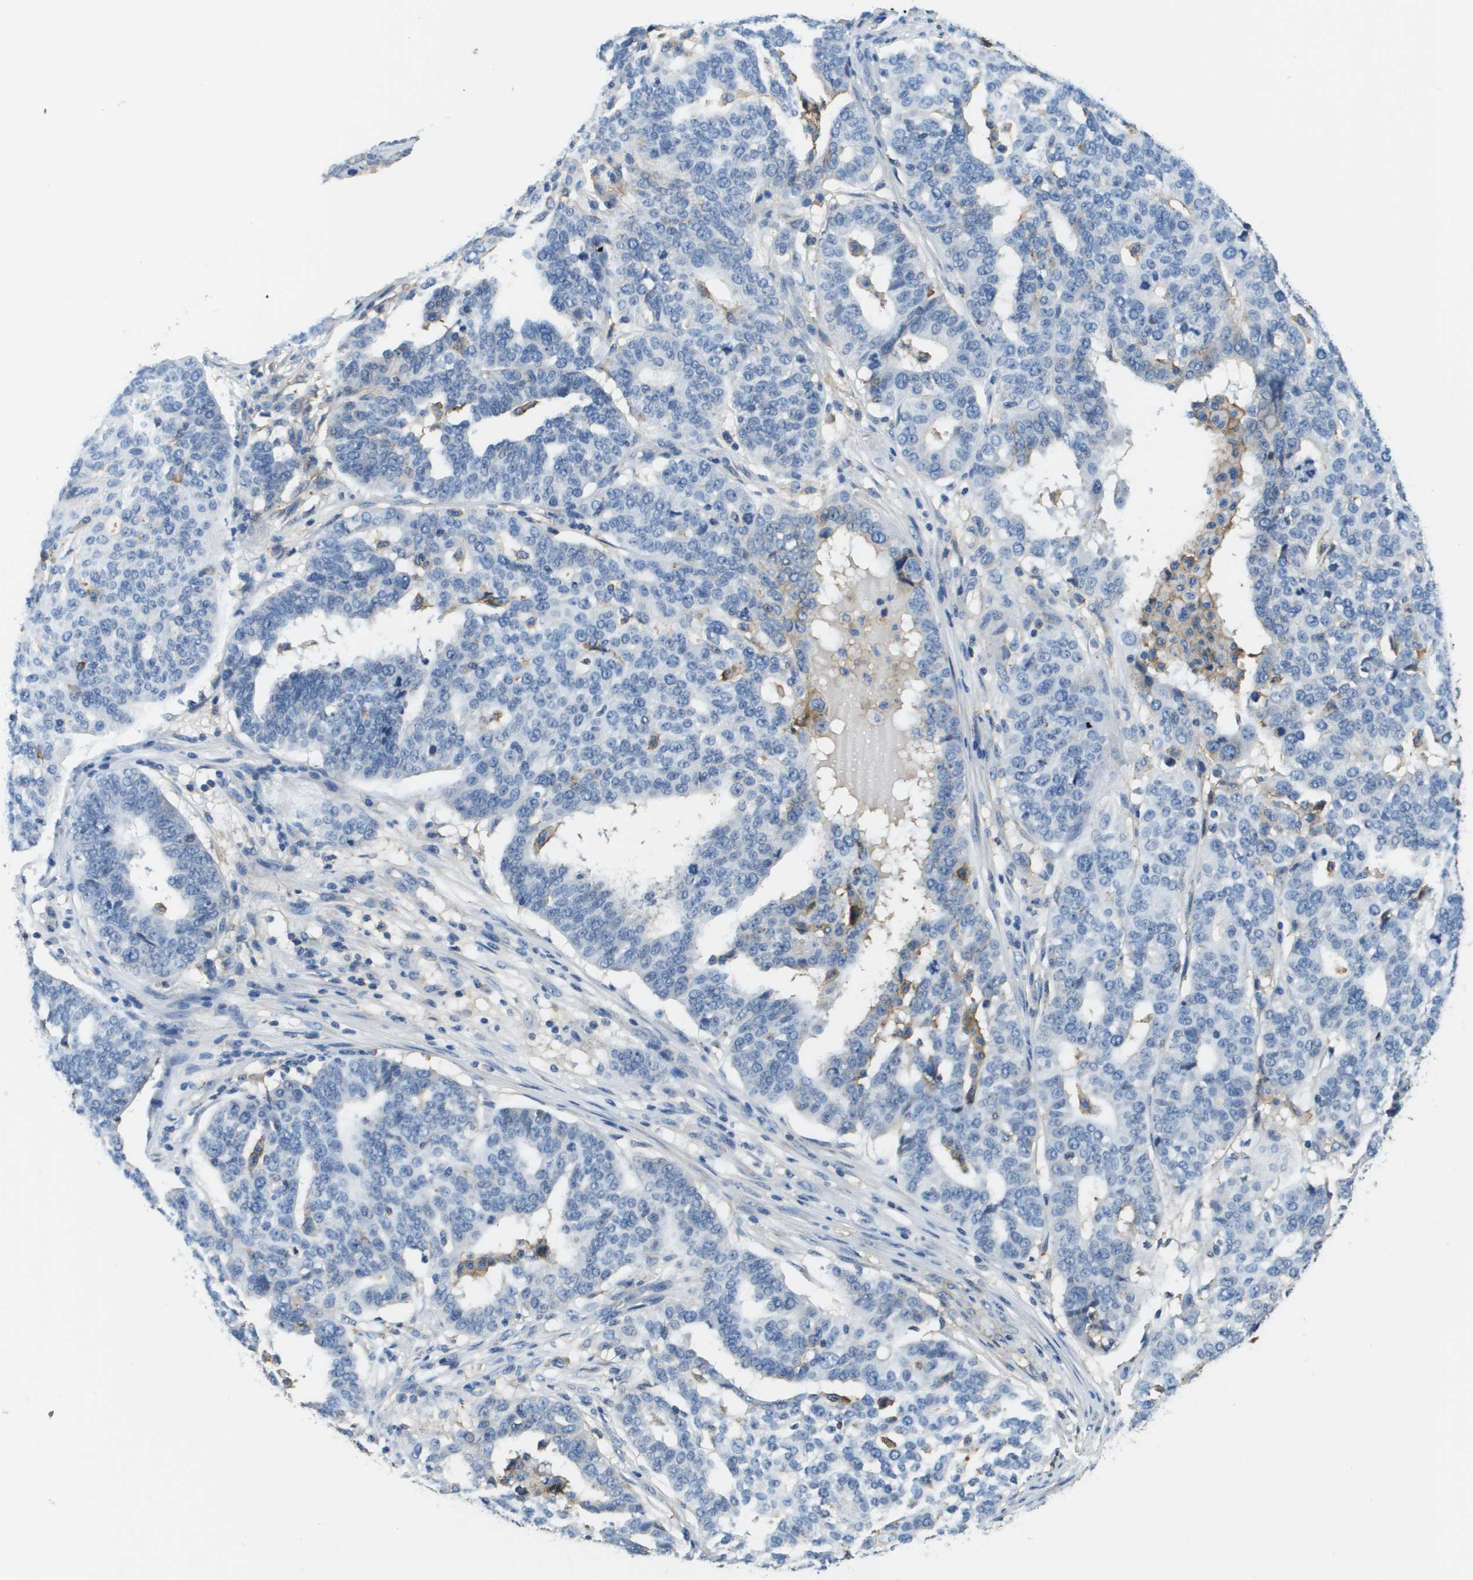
{"staining": {"intensity": "weak", "quantity": "<25%", "location": "cytoplasmic/membranous"}, "tissue": "ovarian cancer", "cell_type": "Tumor cells", "image_type": "cancer", "snomed": [{"axis": "morphology", "description": "Cystadenocarcinoma, serous, NOS"}, {"axis": "topography", "description": "Ovary"}], "caption": "This is a image of immunohistochemistry (IHC) staining of serous cystadenocarcinoma (ovarian), which shows no staining in tumor cells. (Immunohistochemistry (ihc), brightfield microscopy, high magnification).", "gene": "SLC16A3", "patient": {"sex": "female", "age": 59}}